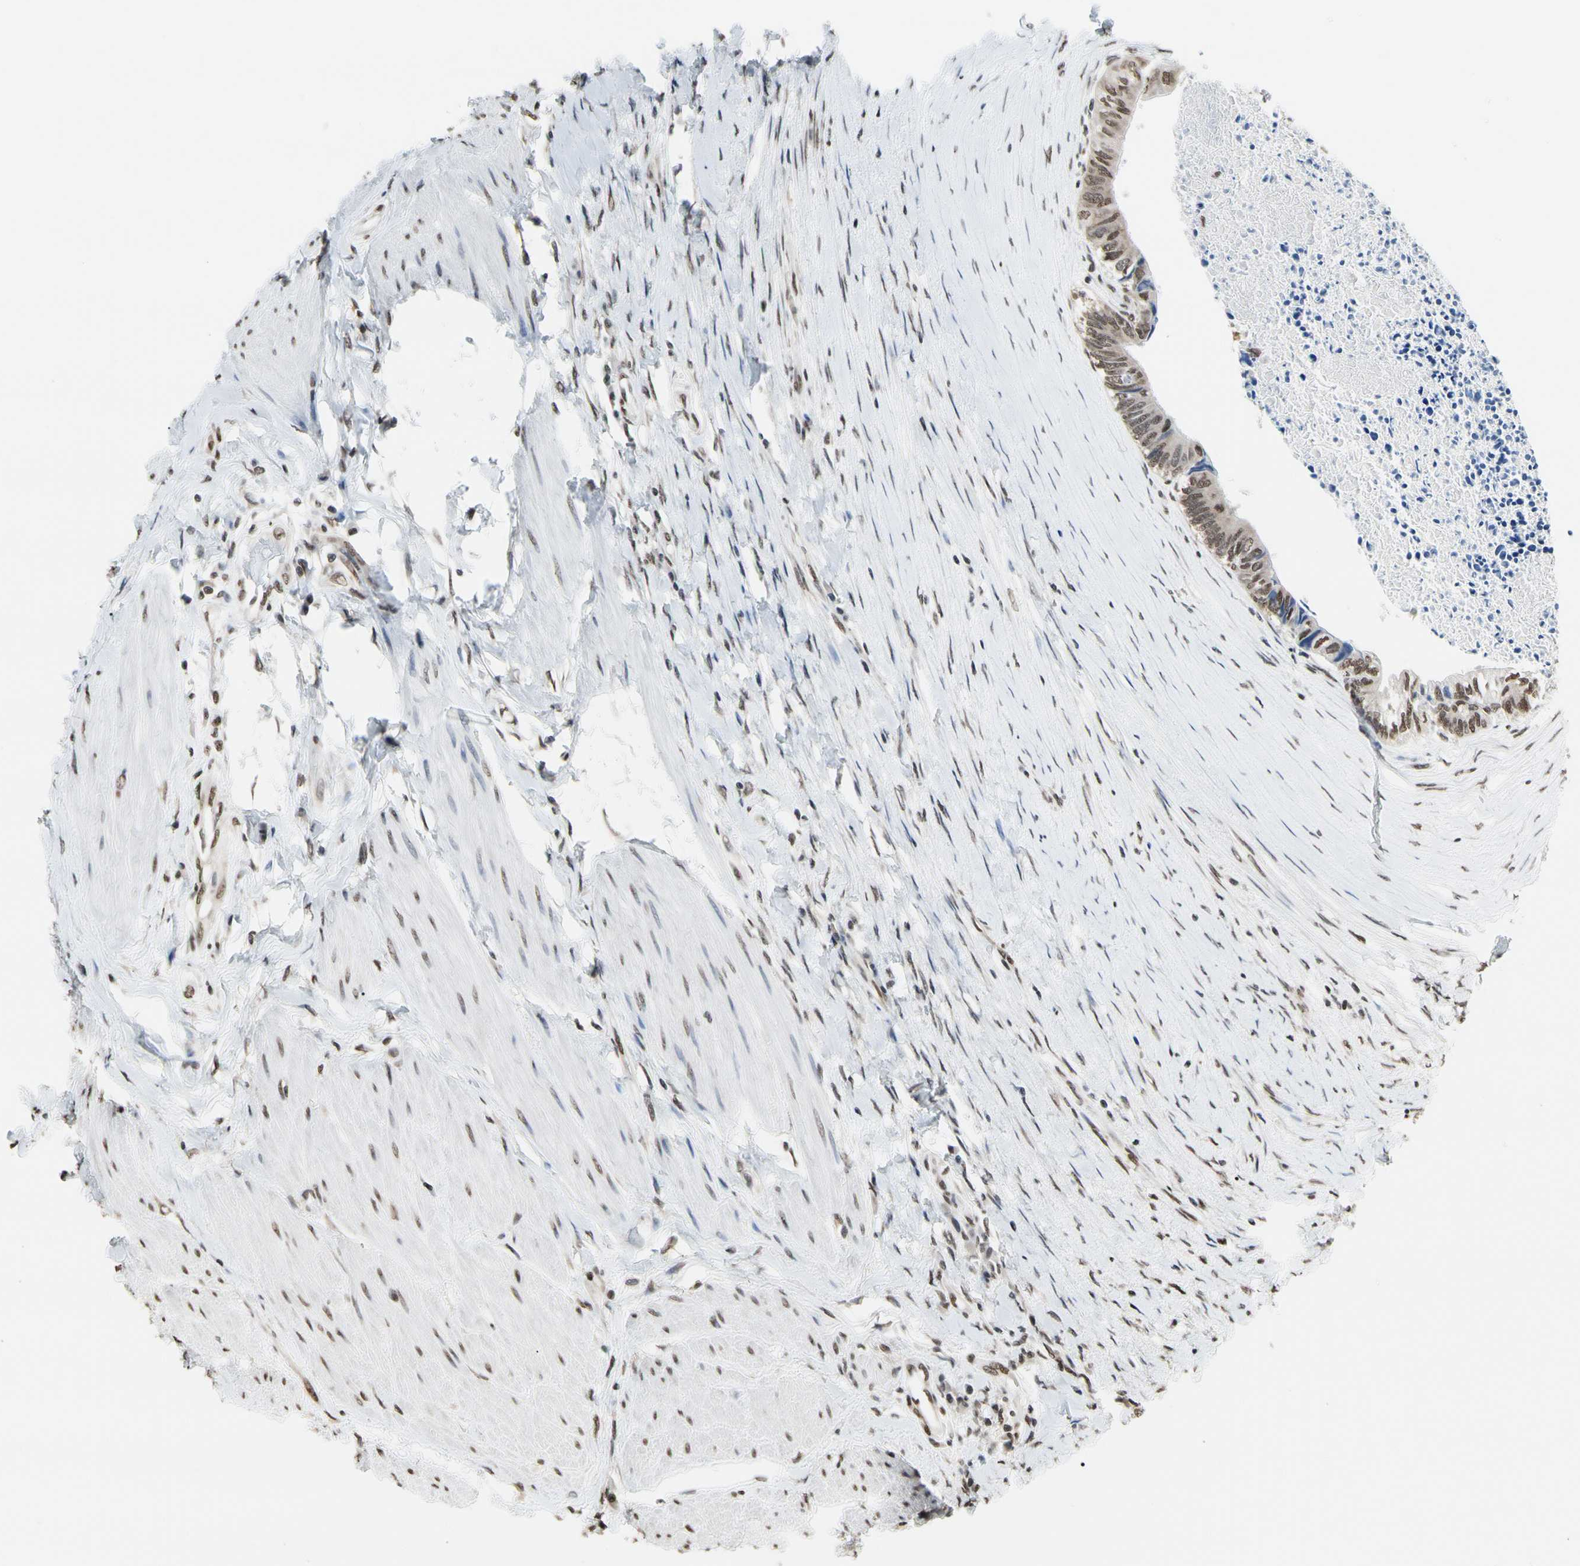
{"staining": {"intensity": "moderate", "quantity": ">75%", "location": "nuclear"}, "tissue": "colorectal cancer", "cell_type": "Tumor cells", "image_type": "cancer", "snomed": [{"axis": "morphology", "description": "Adenocarcinoma, NOS"}, {"axis": "topography", "description": "Rectum"}], "caption": "Immunohistochemistry of human colorectal cancer reveals medium levels of moderate nuclear expression in approximately >75% of tumor cells.", "gene": "HNRNPK", "patient": {"sex": "male", "age": 63}}